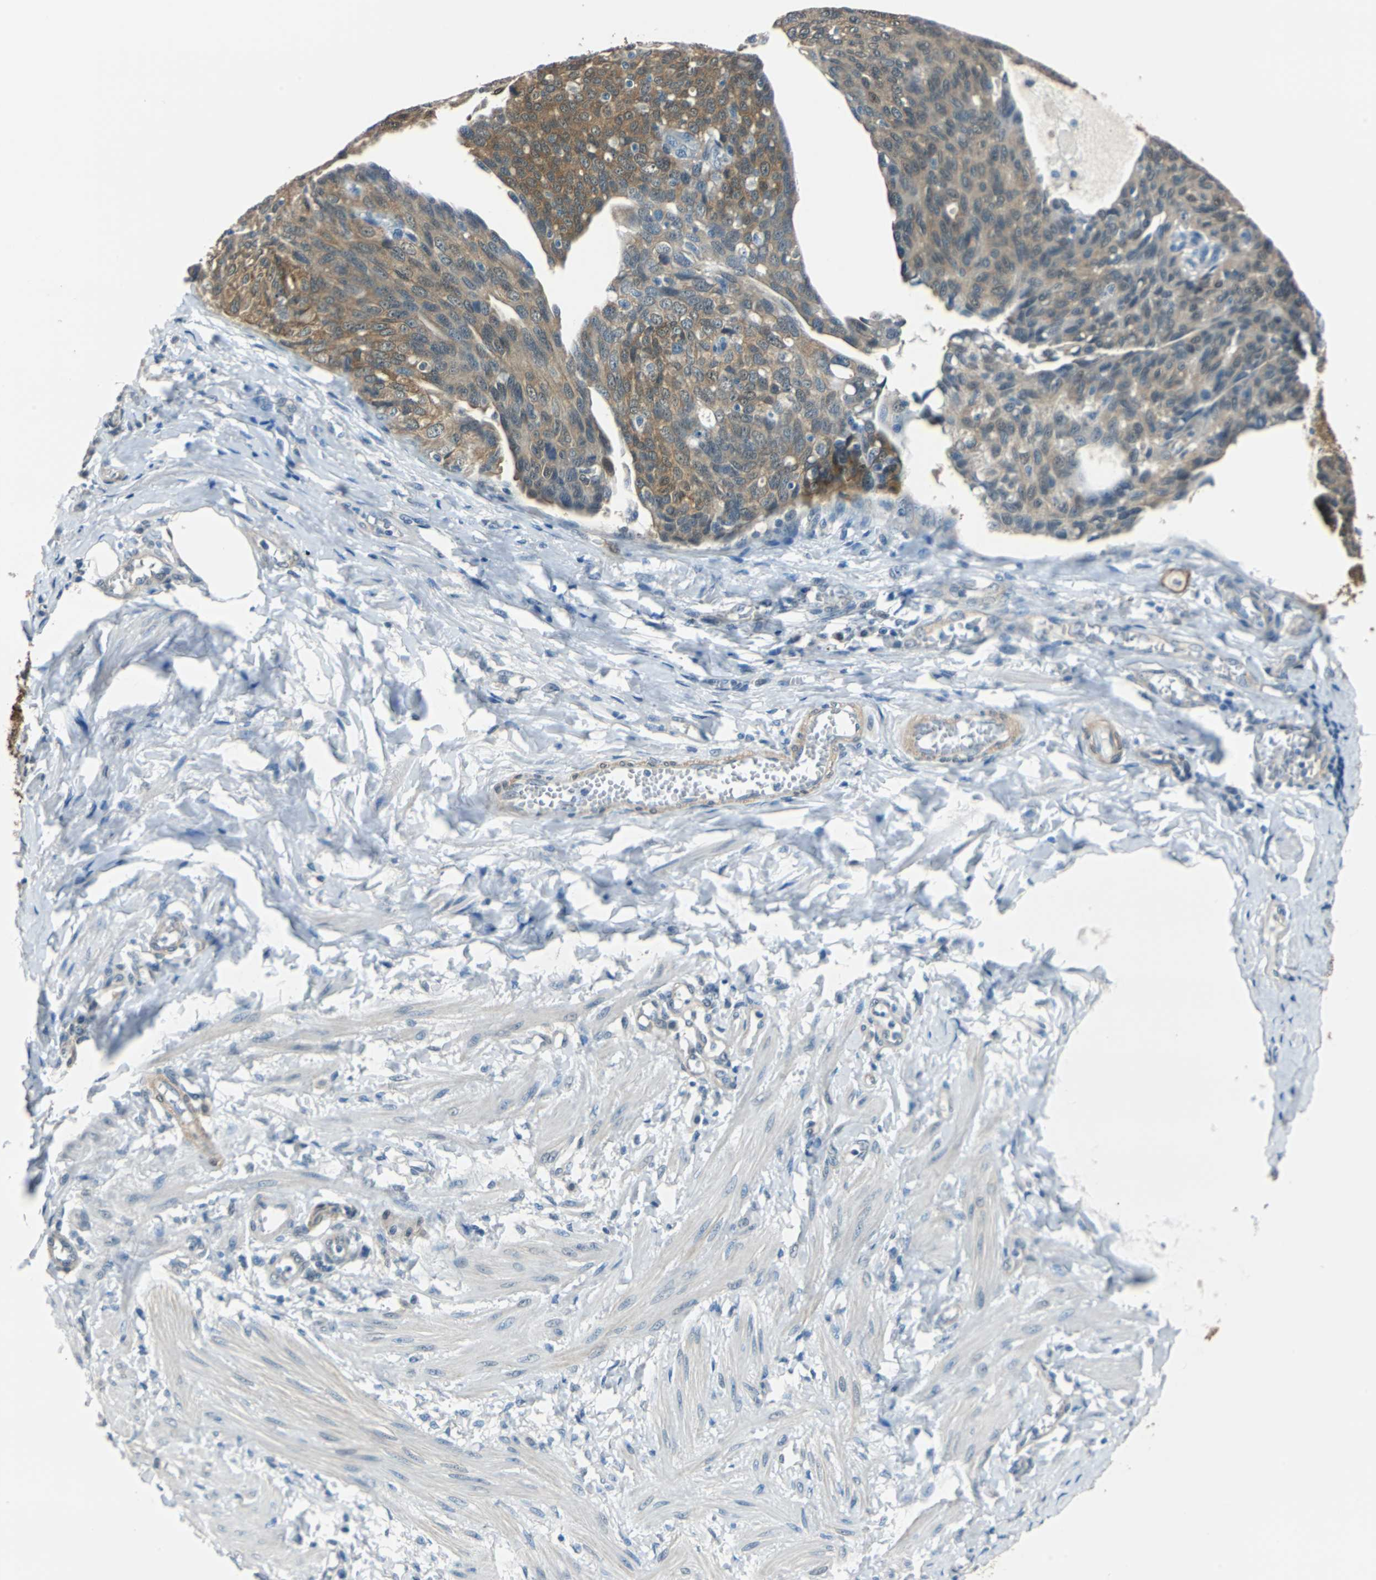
{"staining": {"intensity": "moderate", "quantity": ">75%", "location": "cytoplasmic/membranous"}, "tissue": "ovarian cancer", "cell_type": "Tumor cells", "image_type": "cancer", "snomed": [{"axis": "morphology", "description": "Carcinoma, endometroid"}, {"axis": "topography", "description": "Ovary"}], "caption": "There is medium levels of moderate cytoplasmic/membranous expression in tumor cells of ovarian cancer, as demonstrated by immunohistochemical staining (brown color).", "gene": "FKBP4", "patient": {"sex": "female", "age": 60}}